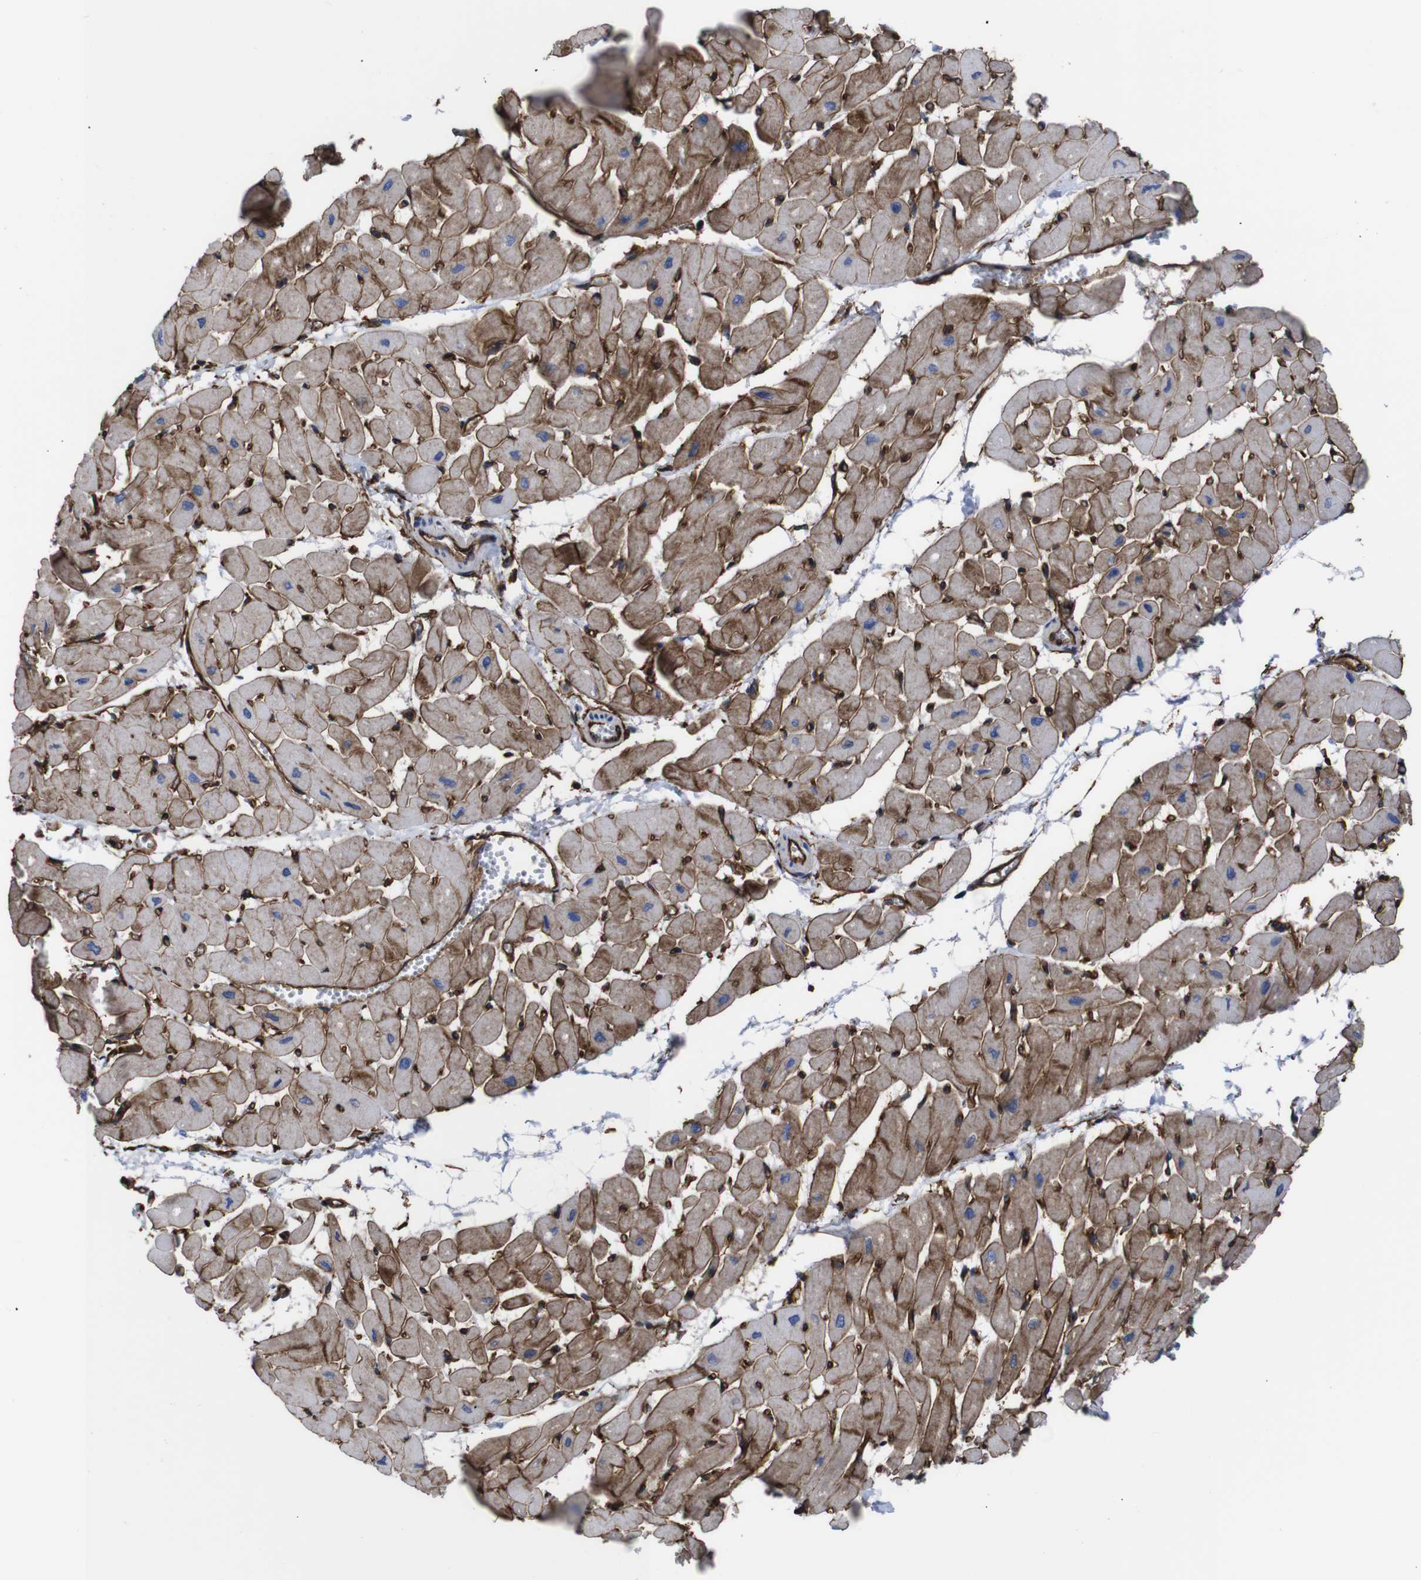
{"staining": {"intensity": "moderate", "quantity": ">75%", "location": "cytoplasmic/membranous"}, "tissue": "heart muscle", "cell_type": "Cardiomyocytes", "image_type": "normal", "snomed": [{"axis": "morphology", "description": "Normal tissue, NOS"}, {"axis": "topography", "description": "Heart"}], "caption": "An IHC micrograph of normal tissue is shown. Protein staining in brown shows moderate cytoplasmic/membranous positivity in heart muscle within cardiomyocytes.", "gene": "SPTBN1", "patient": {"sex": "male", "age": 45}}